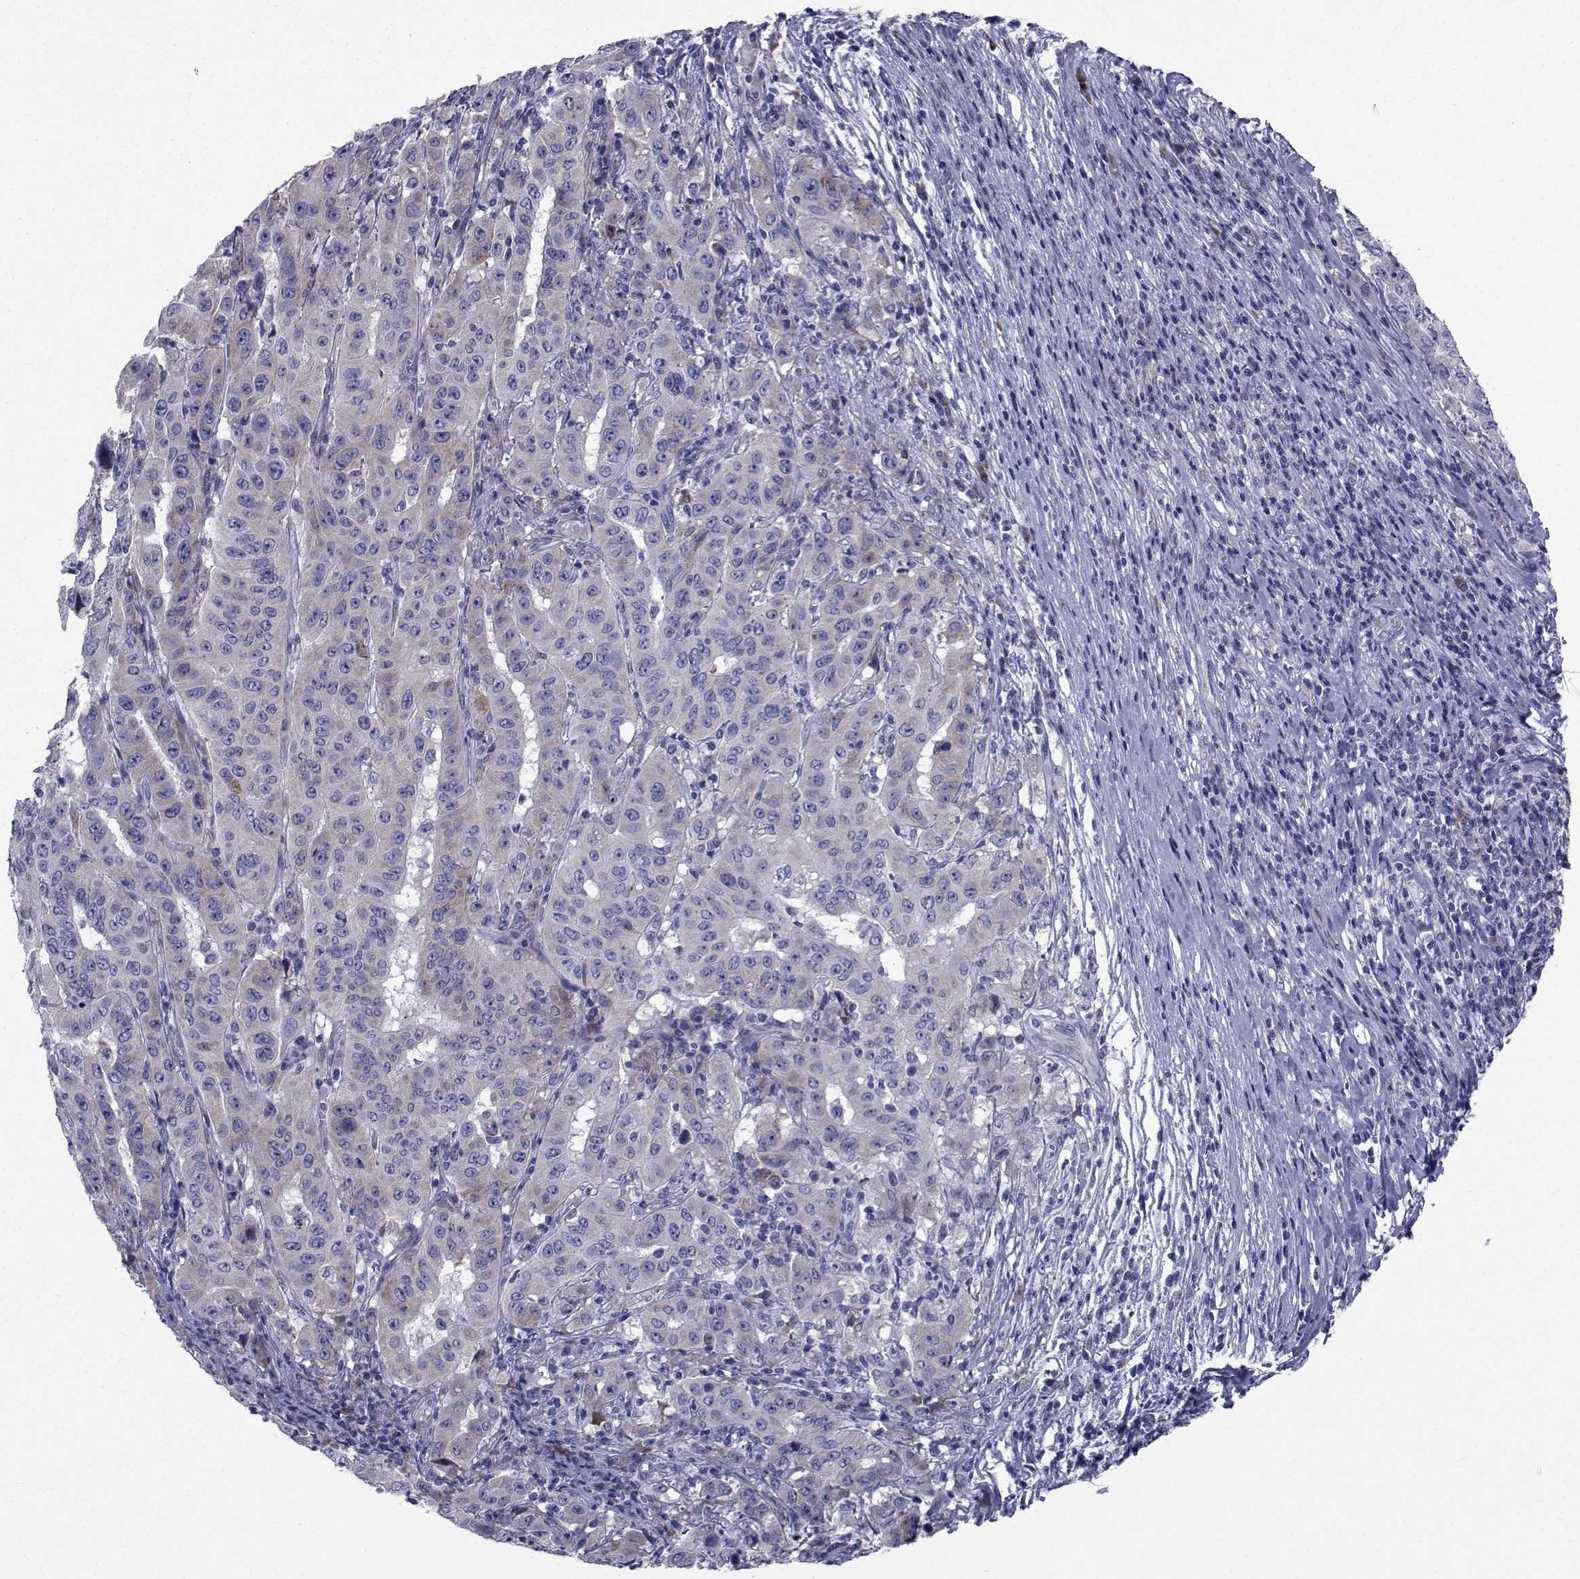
{"staining": {"intensity": "weak", "quantity": "<25%", "location": "cytoplasmic/membranous"}, "tissue": "pancreatic cancer", "cell_type": "Tumor cells", "image_type": "cancer", "snomed": [{"axis": "morphology", "description": "Adenocarcinoma, NOS"}, {"axis": "topography", "description": "Pancreas"}], "caption": "Pancreatic cancer was stained to show a protein in brown. There is no significant expression in tumor cells.", "gene": "ROPN1", "patient": {"sex": "male", "age": 63}}